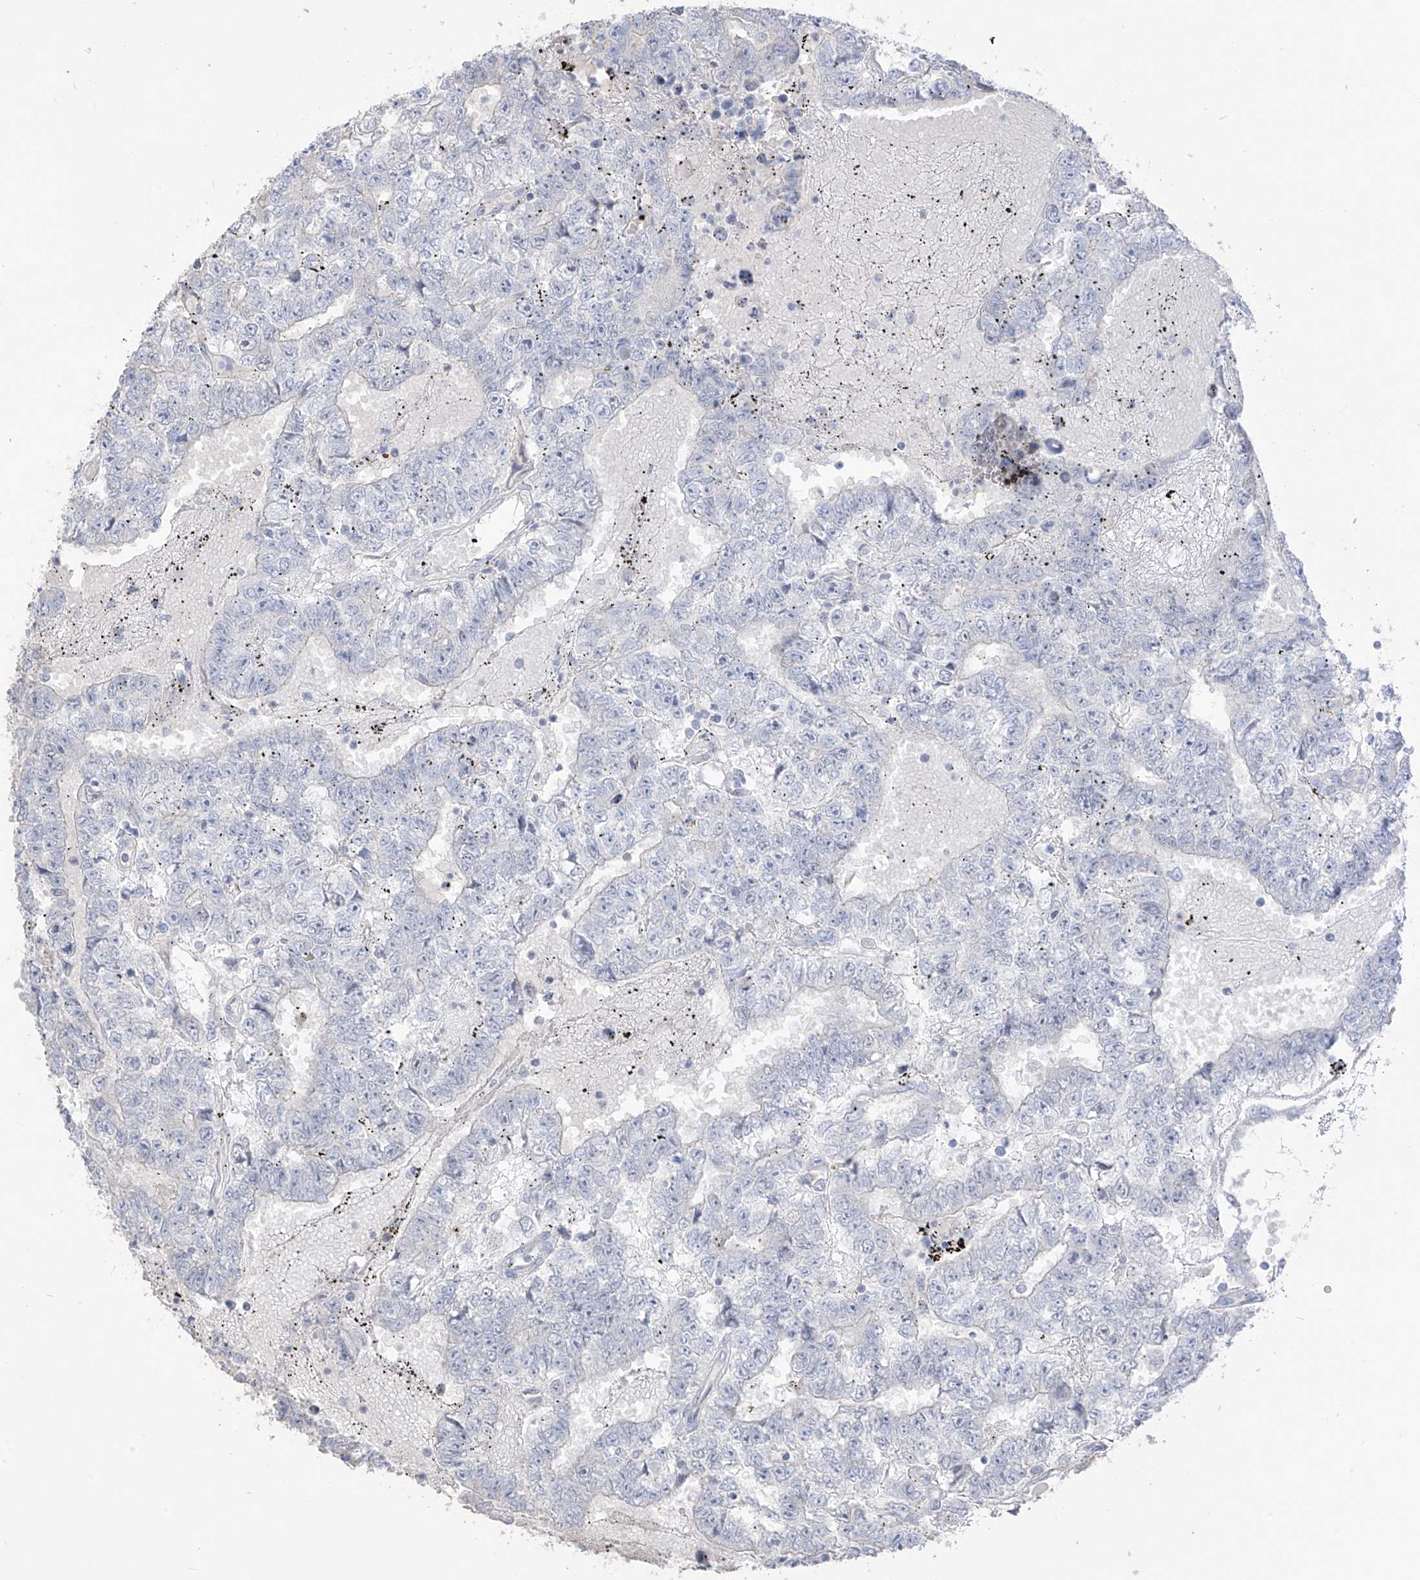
{"staining": {"intensity": "negative", "quantity": "none", "location": "none"}, "tissue": "testis cancer", "cell_type": "Tumor cells", "image_type": "cancer", "snomed": [{"axis": "morphology", "description": "Carcinoma, Embryonal, NOS"}, {"axis": "topography", "description": "Testis"}], "caption": "Tumor cells show no significant protein positivity in testis cancer (embryonal carcinoma).", "gene": "ASPRV1", "patient": {"sex": "male", "age": 25}}